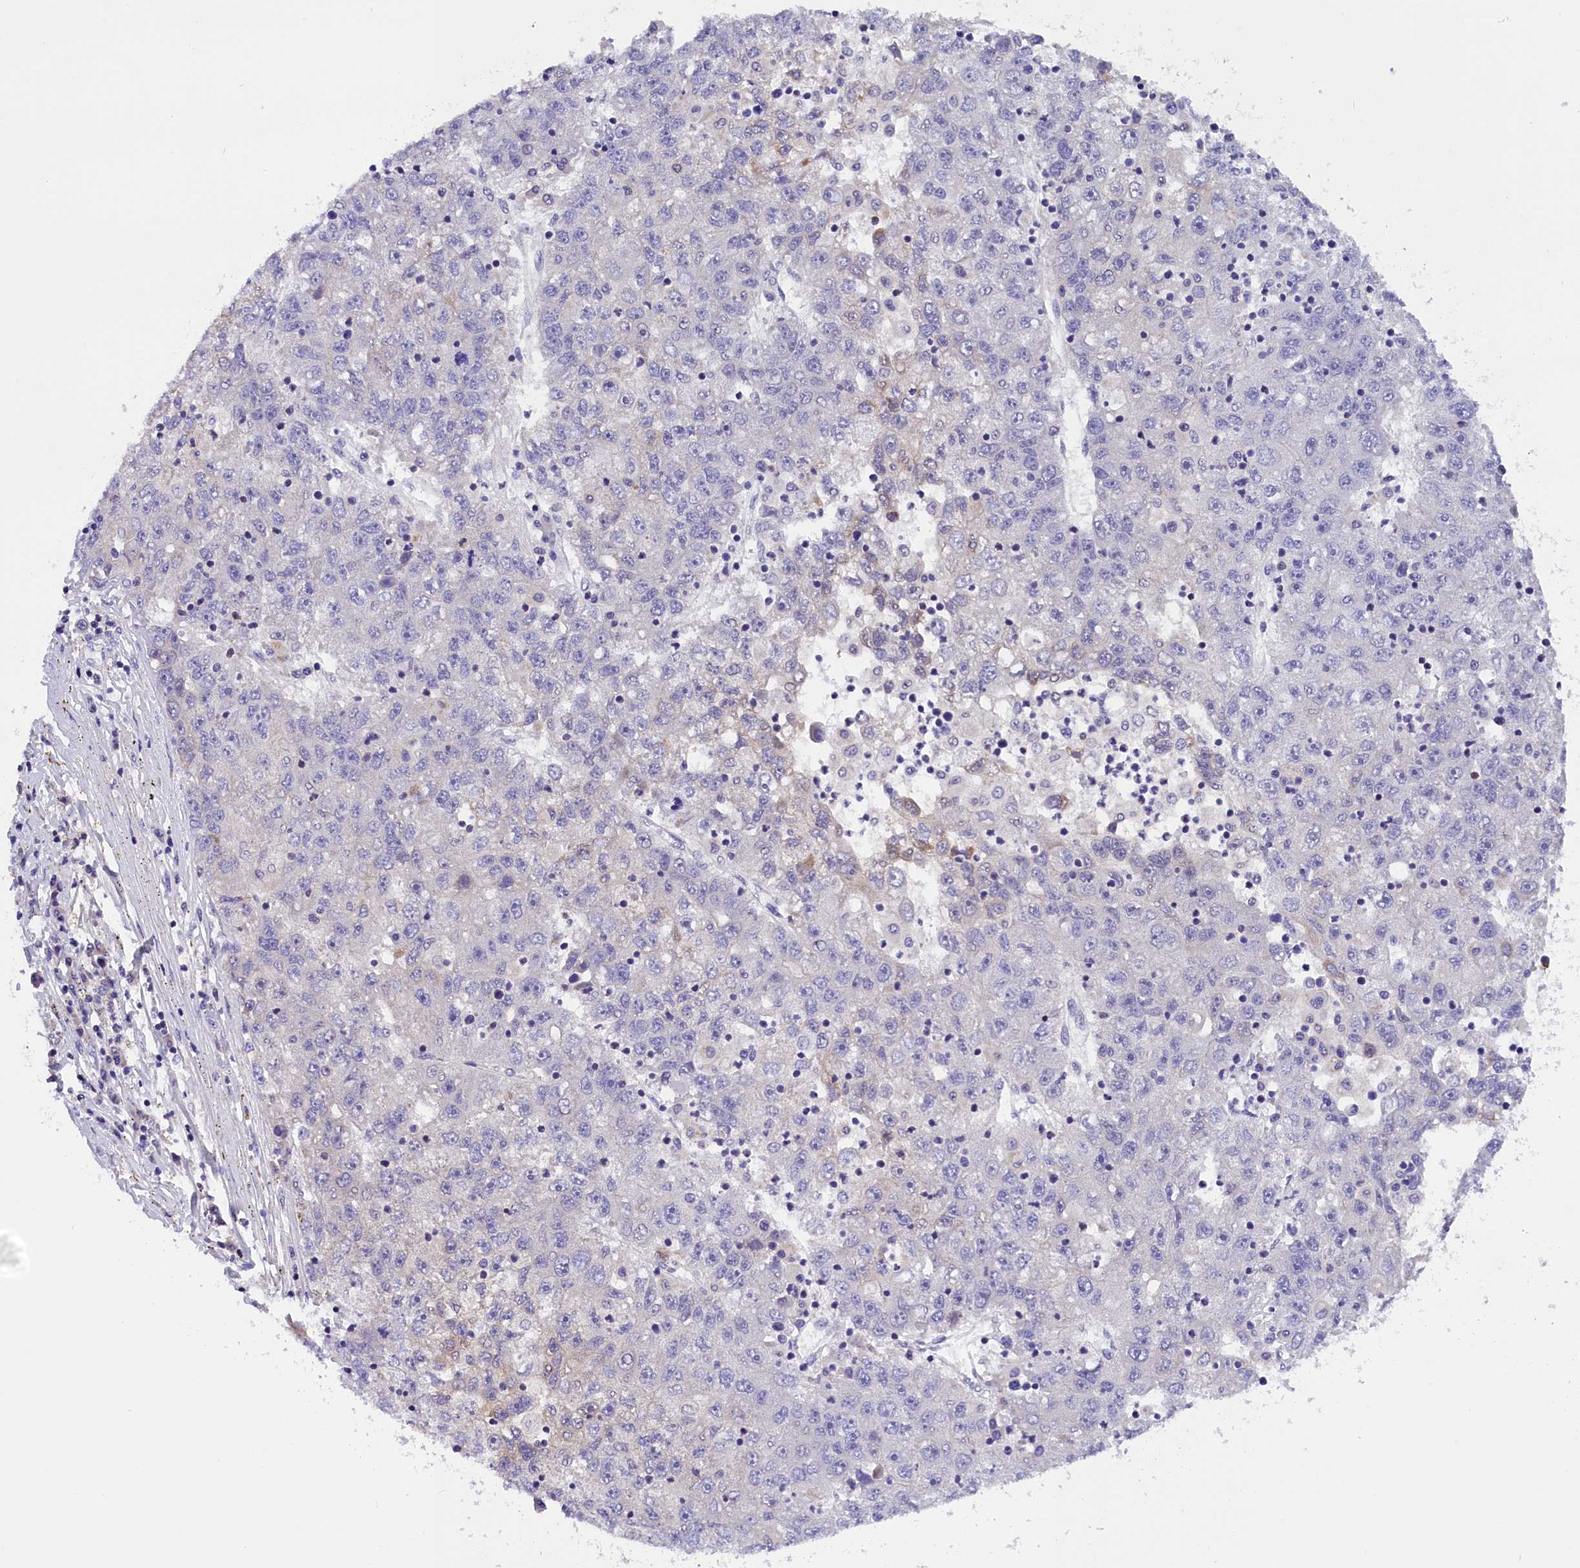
{"staining": {"intensity": "moderate", "quantity": "<25%", "location": "cytoplasmic/membranous"}, "tissue": "liver cancer", "cell_type": "Tumor cells", "image_type": "cancer", "snomed": [{"axis": "morphology", "description": "Carcinoma, Hepatocellular, NOS"}, {"axis": "topography", "description": "Liver"}], "caption": "Liver cancer (hepatocellular carcinoma) stained for a protein displays moderate cytoplasmic/membranous positivity in tumor cells.", "gene": "ABAT", "patient": {"sex": "male", "age": 49}}